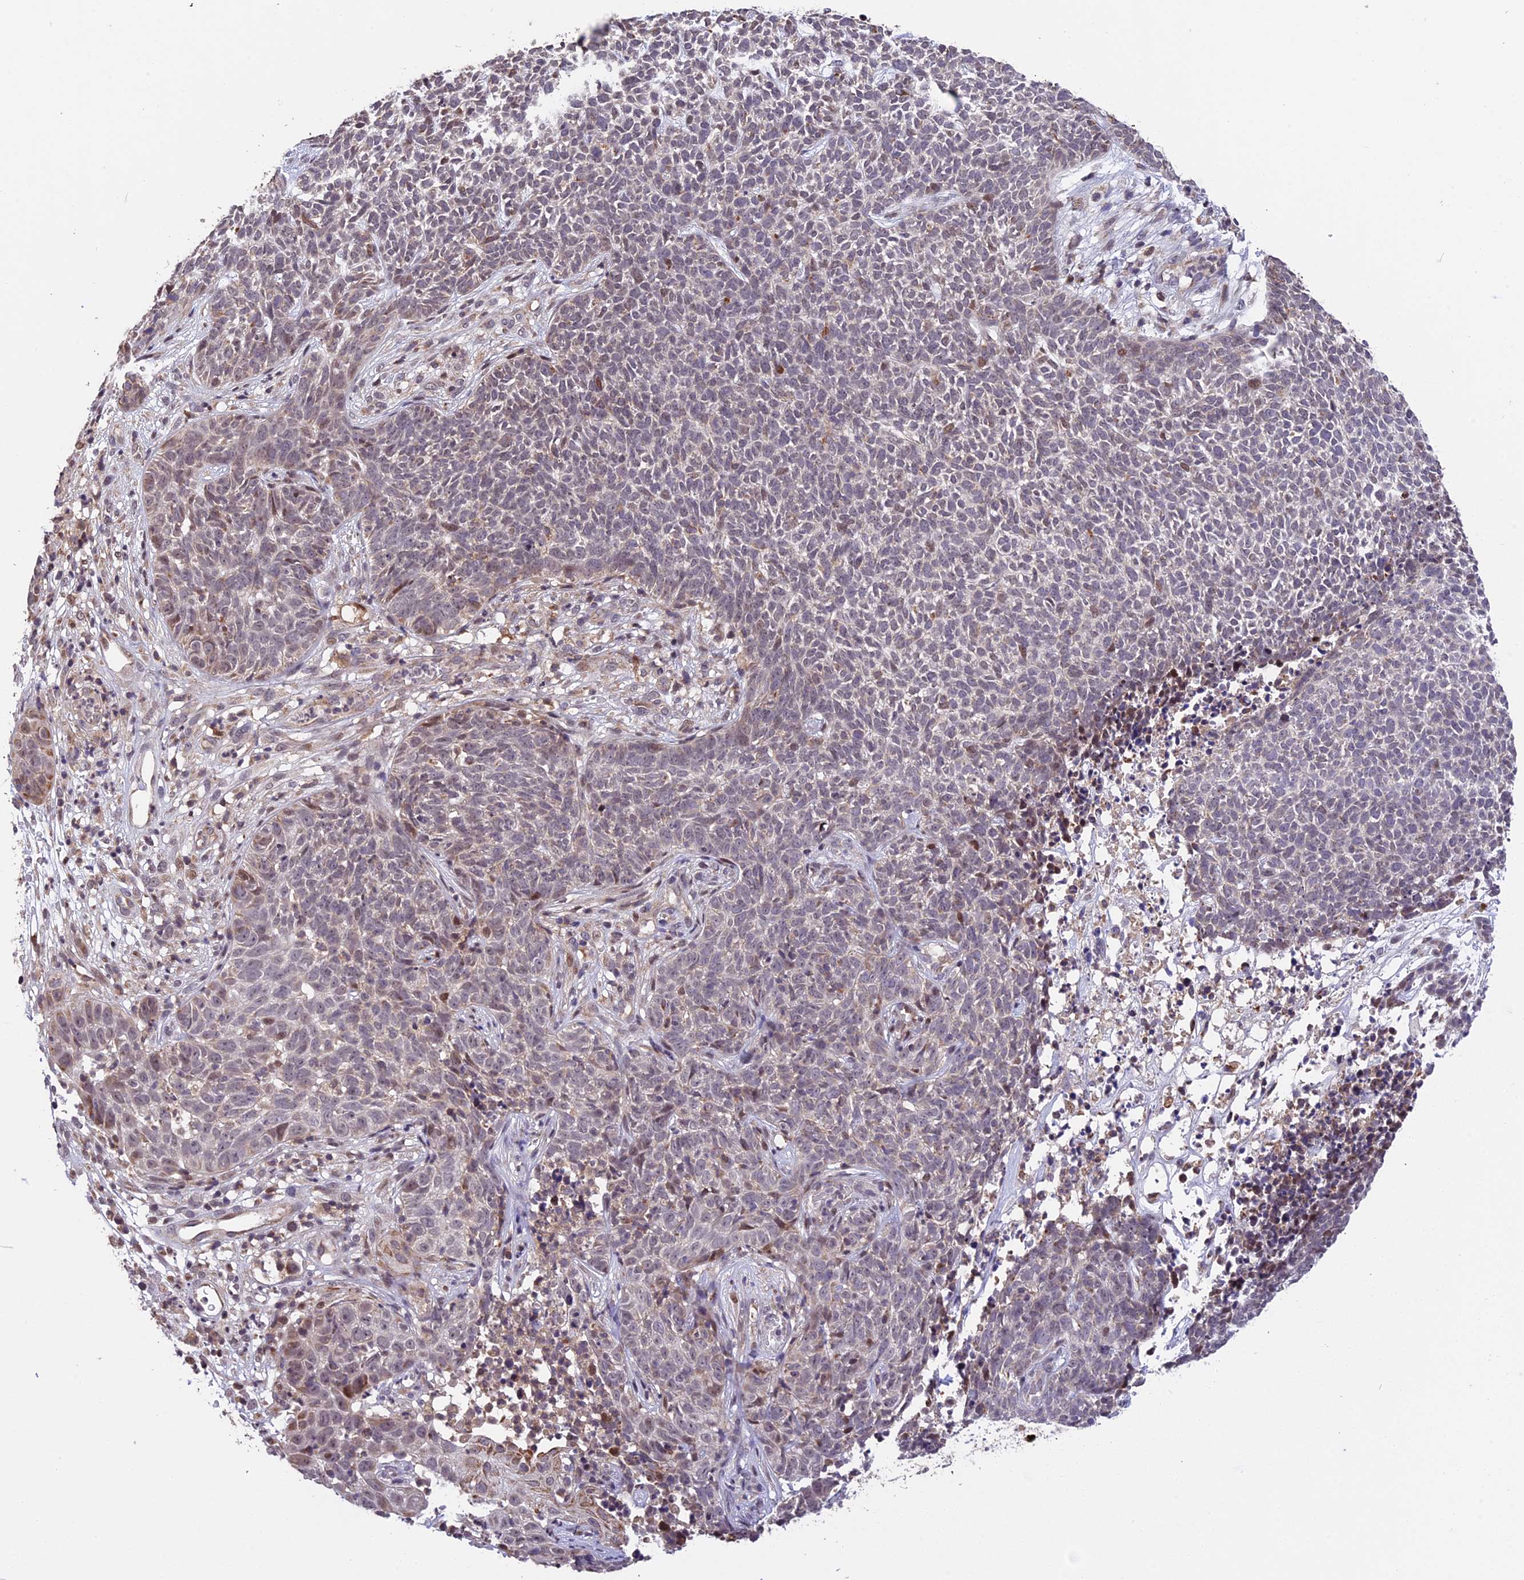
{"staining": {"intensity": "moderate", "quantity": "<25%", "location": "nuclear"}, "tissue": "skin cancer", "cell_type": "Tumor cells", "image_type": "cancer", "snomed": [{"axis": "morphology", "description": "Basal cell carcinoma"}, {"axis": "topography", "description": "Skin"}], "caption": "Human skin cancer stained with a protein marker reveals moderate staining in tumor cells.", "gene": "RERGL", "patient": {"sex": "female", "age": 84}}